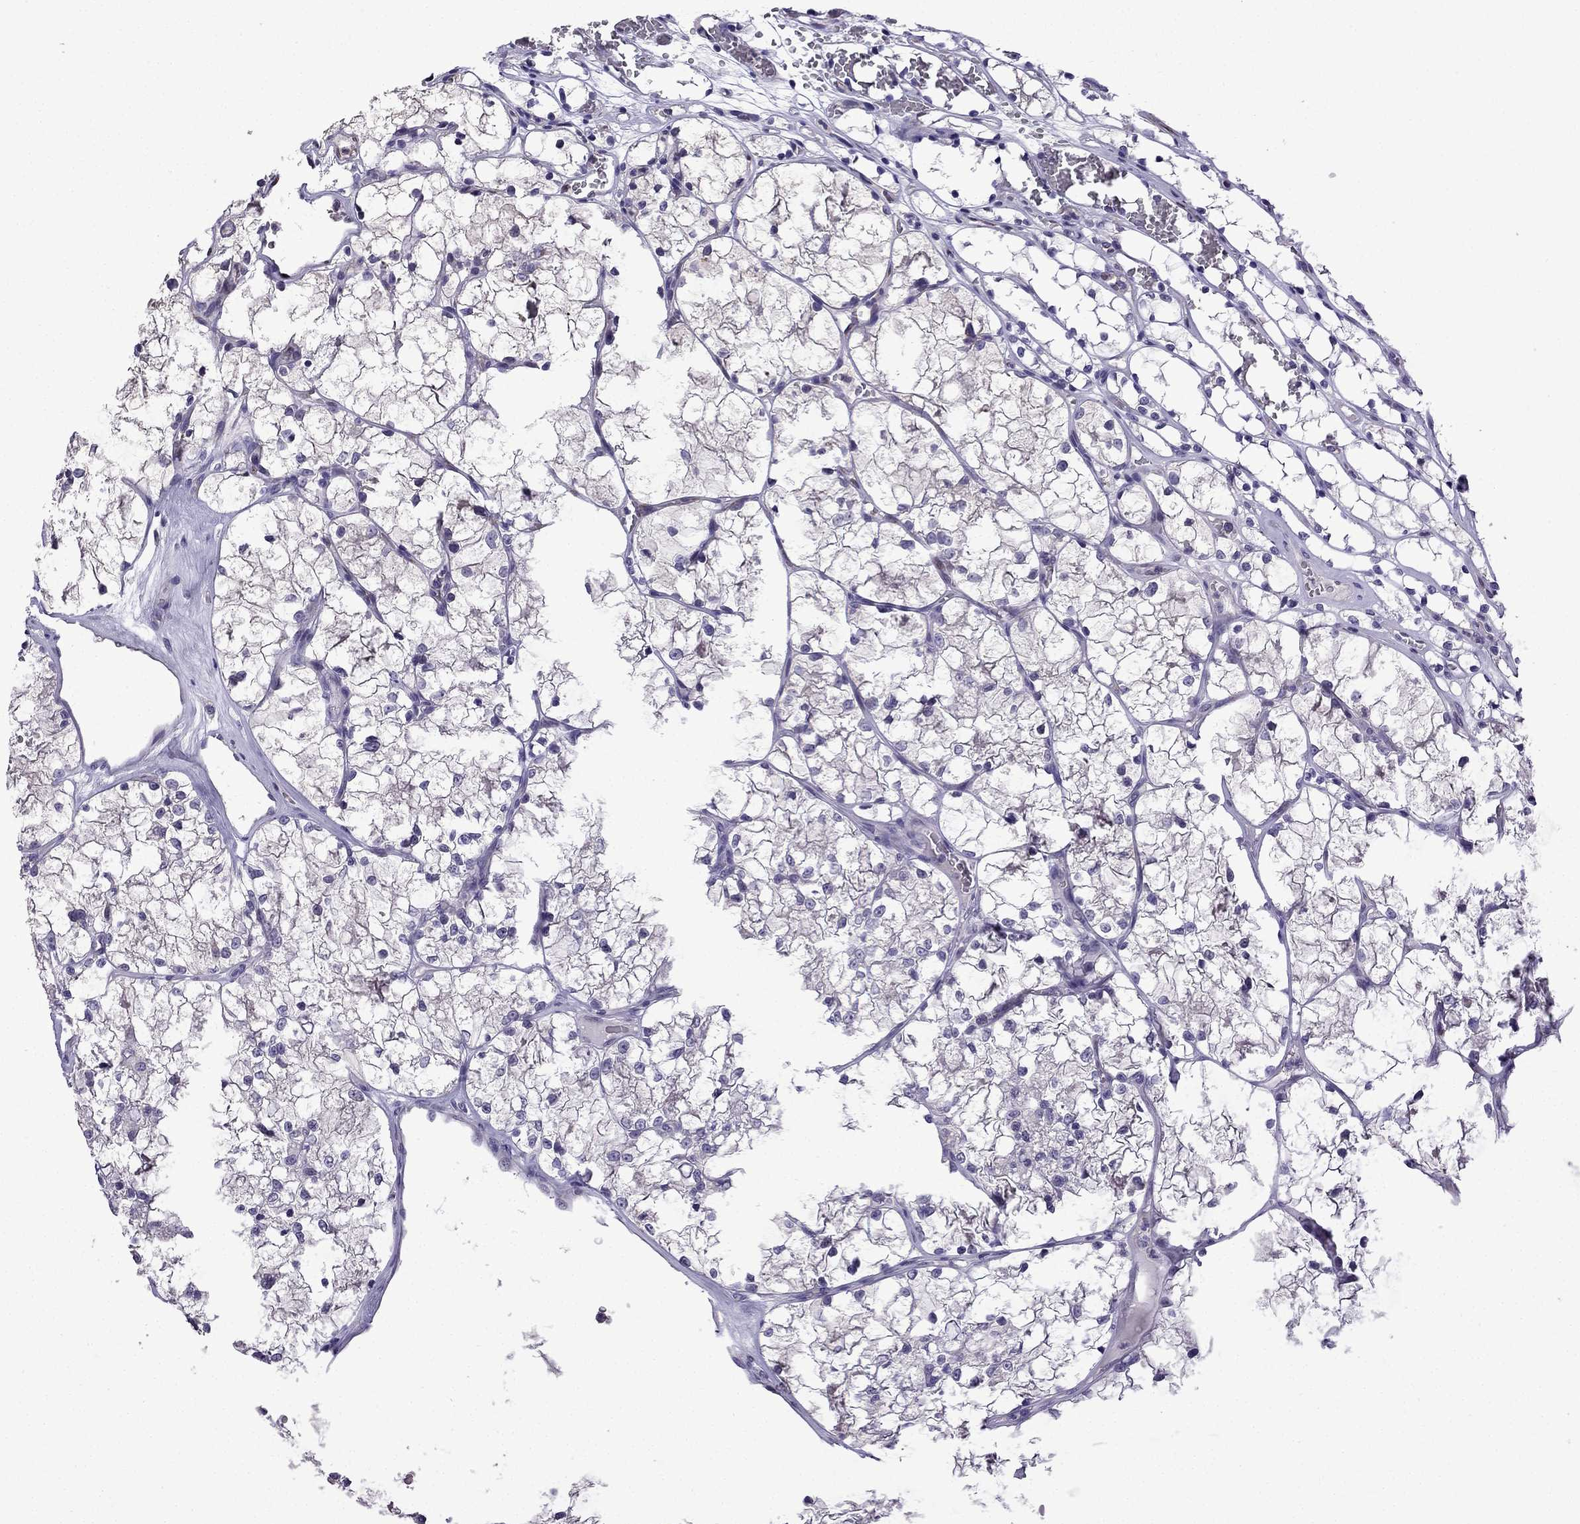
{"staining": {"intensity": "negative", "quantity": "none", "location": "none"}, "tissue": "renal cancer", "cell_type": "Tumor cells", "image_type": "cancer", "snomed": [{"axis": "morphology", "description": "Adenocarcinoma, NOS"}, {"axis": "topography", "description": "Kidney"}], "caption": "Renal adenocarcinoma was stained to show a protein in brown. There is no significant staining in tumor cells.", "gene": "TTN", "patient": {"sex": "female", "age": 69}}